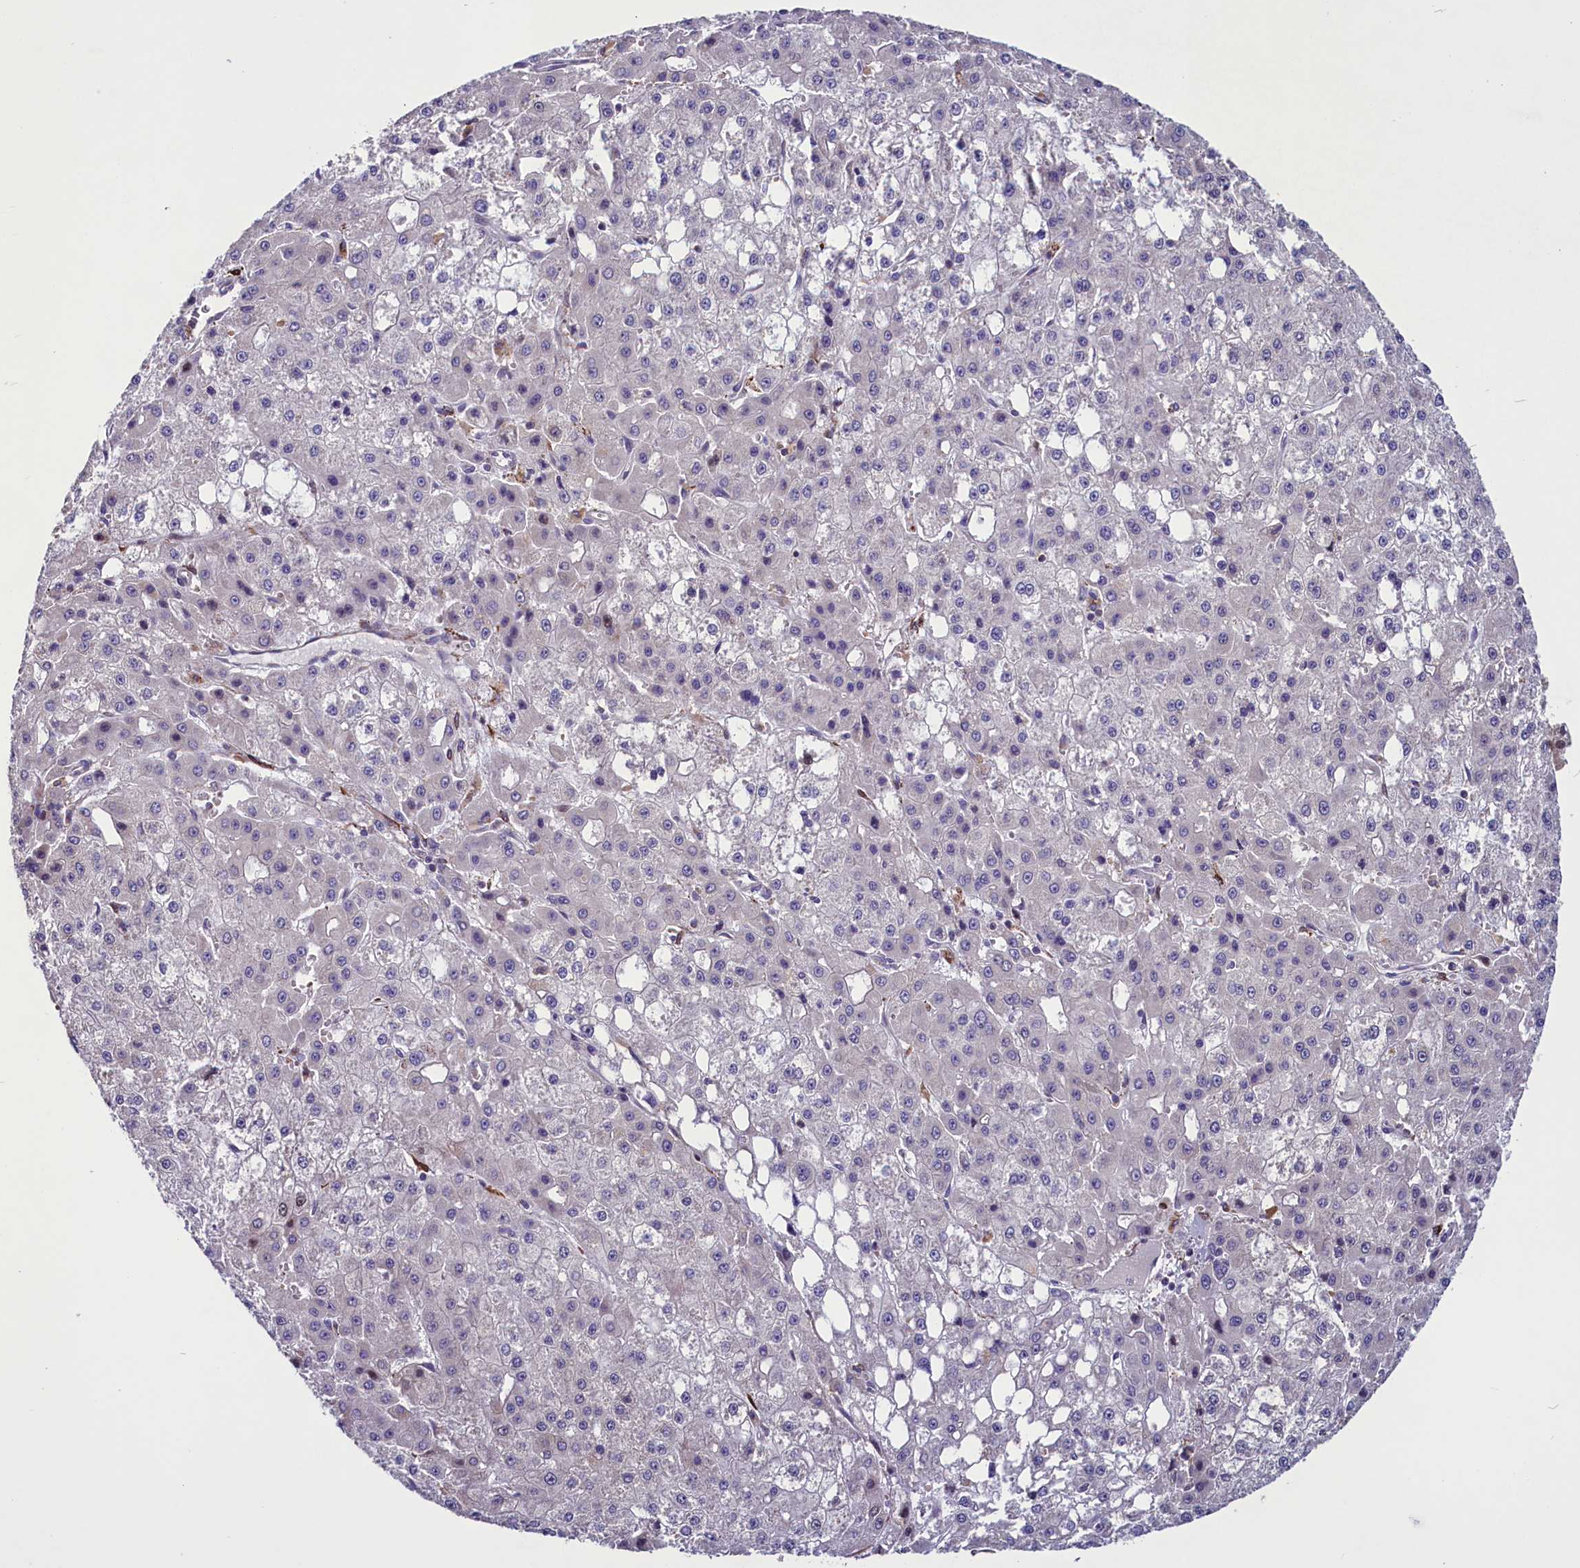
{"staining": {"intensity": "negative", "quantity": "none", "location": "none"}, "tissue": "liver cancer", "cell_type": "Tumor cells", "image_type": "cancer", "snomed": [{"axis": "morphology", "description": "Carcinoma, Hepatocellular, NOS"}, {"axis": "topography", "description": "Liver"}], "caption": "The histopathology image shows no staining of tumor cells in liver cancer (hepatocellular carcinoma).", "gene": "MIEF2", "patient": {"sex": "male", "age": 47}}